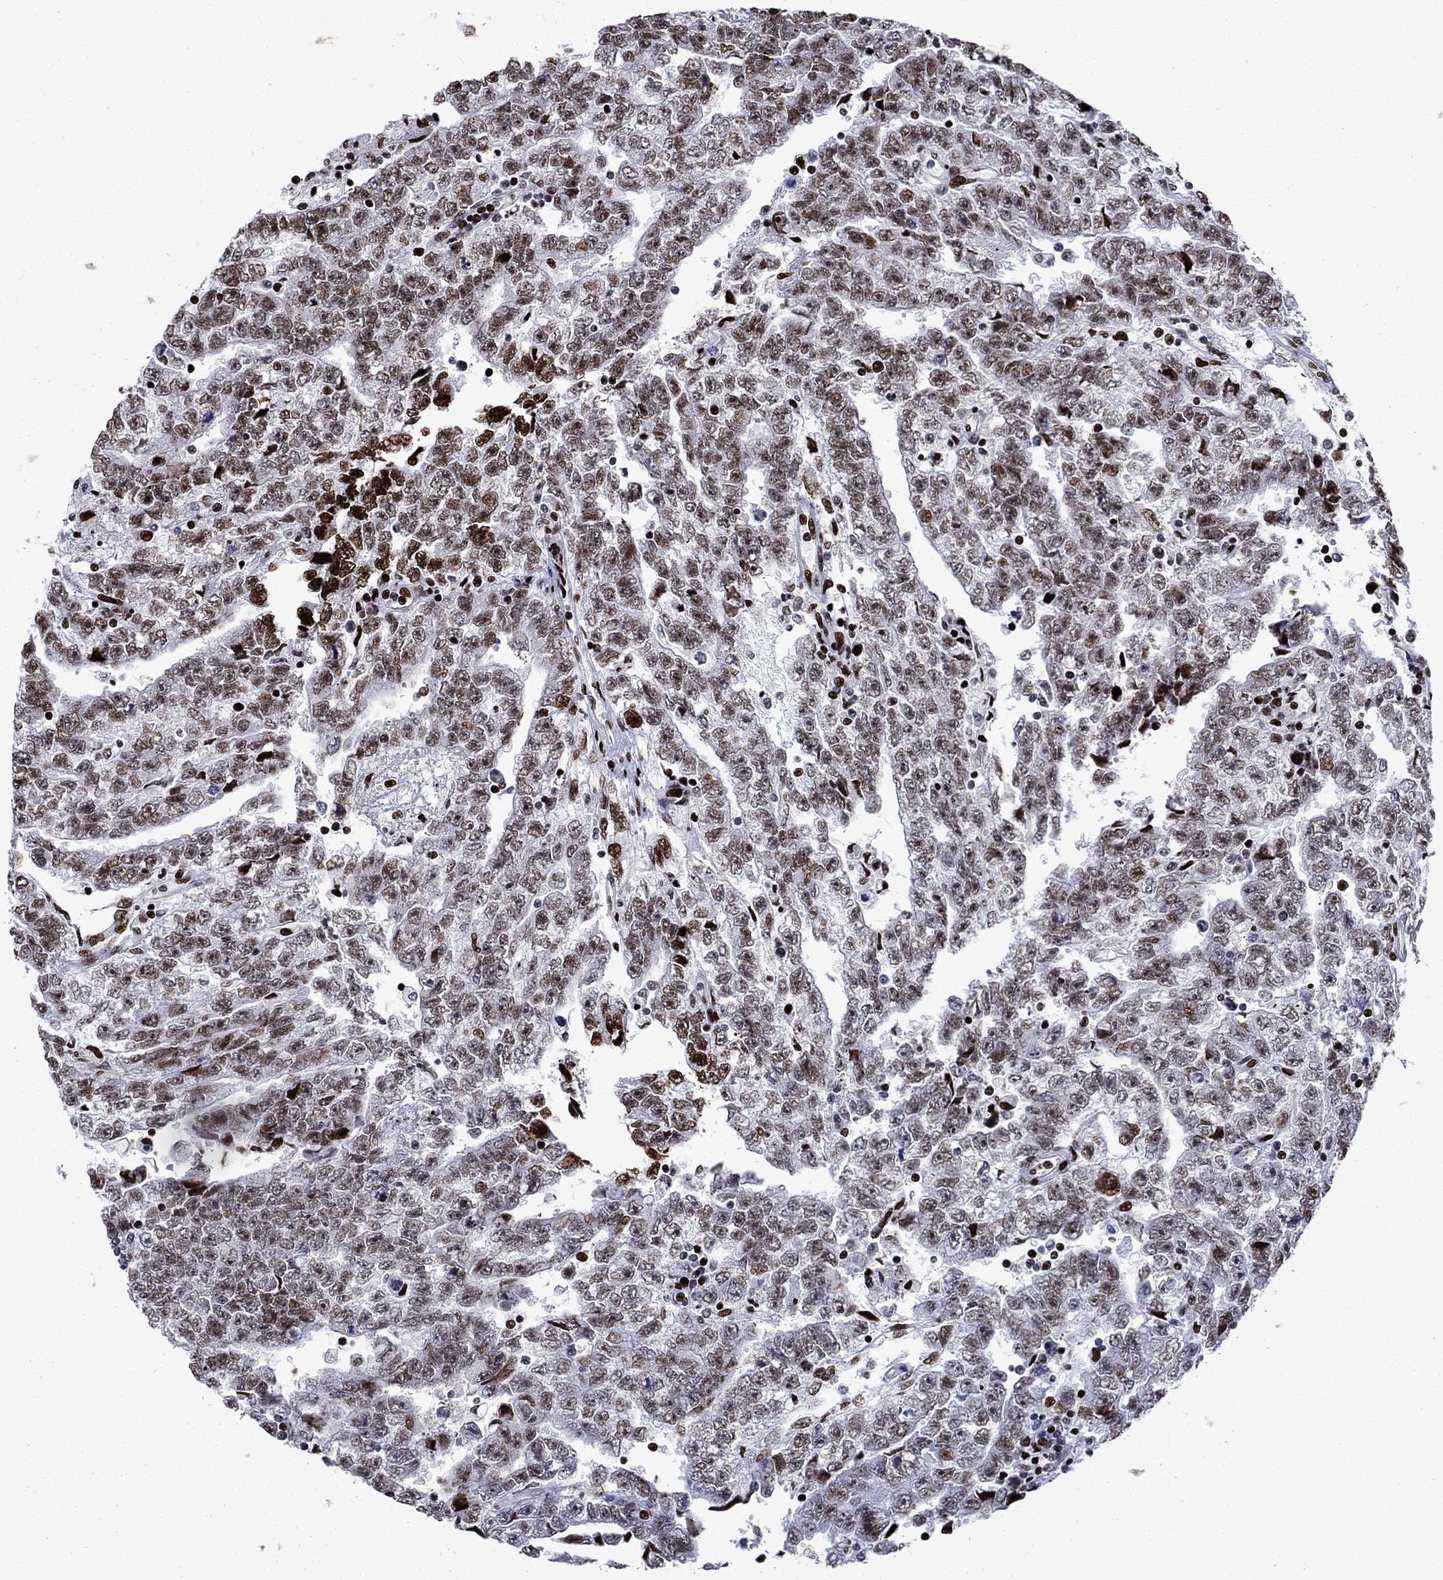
{"staining": {"intensity": "moderate", "quantity": ">75%", "location": "nuclear"}, "tissue": "testis cancer", "cell_type": "Tumor cells", "image_type": "cancer", "snomed": [{"axis": "morphology", "description": "Carcinoma, Embryonal, NOS"}, {"axis": "topography", "description": "Testis"}], "caption": "This is a micrograph of immunohistochemistry (IHC) staining of testis cancer, which shows moderate positivity in the nuclear of tumor cells.", "gene": "LIMK1", "patient": {"sex": "male", "age": 25}}